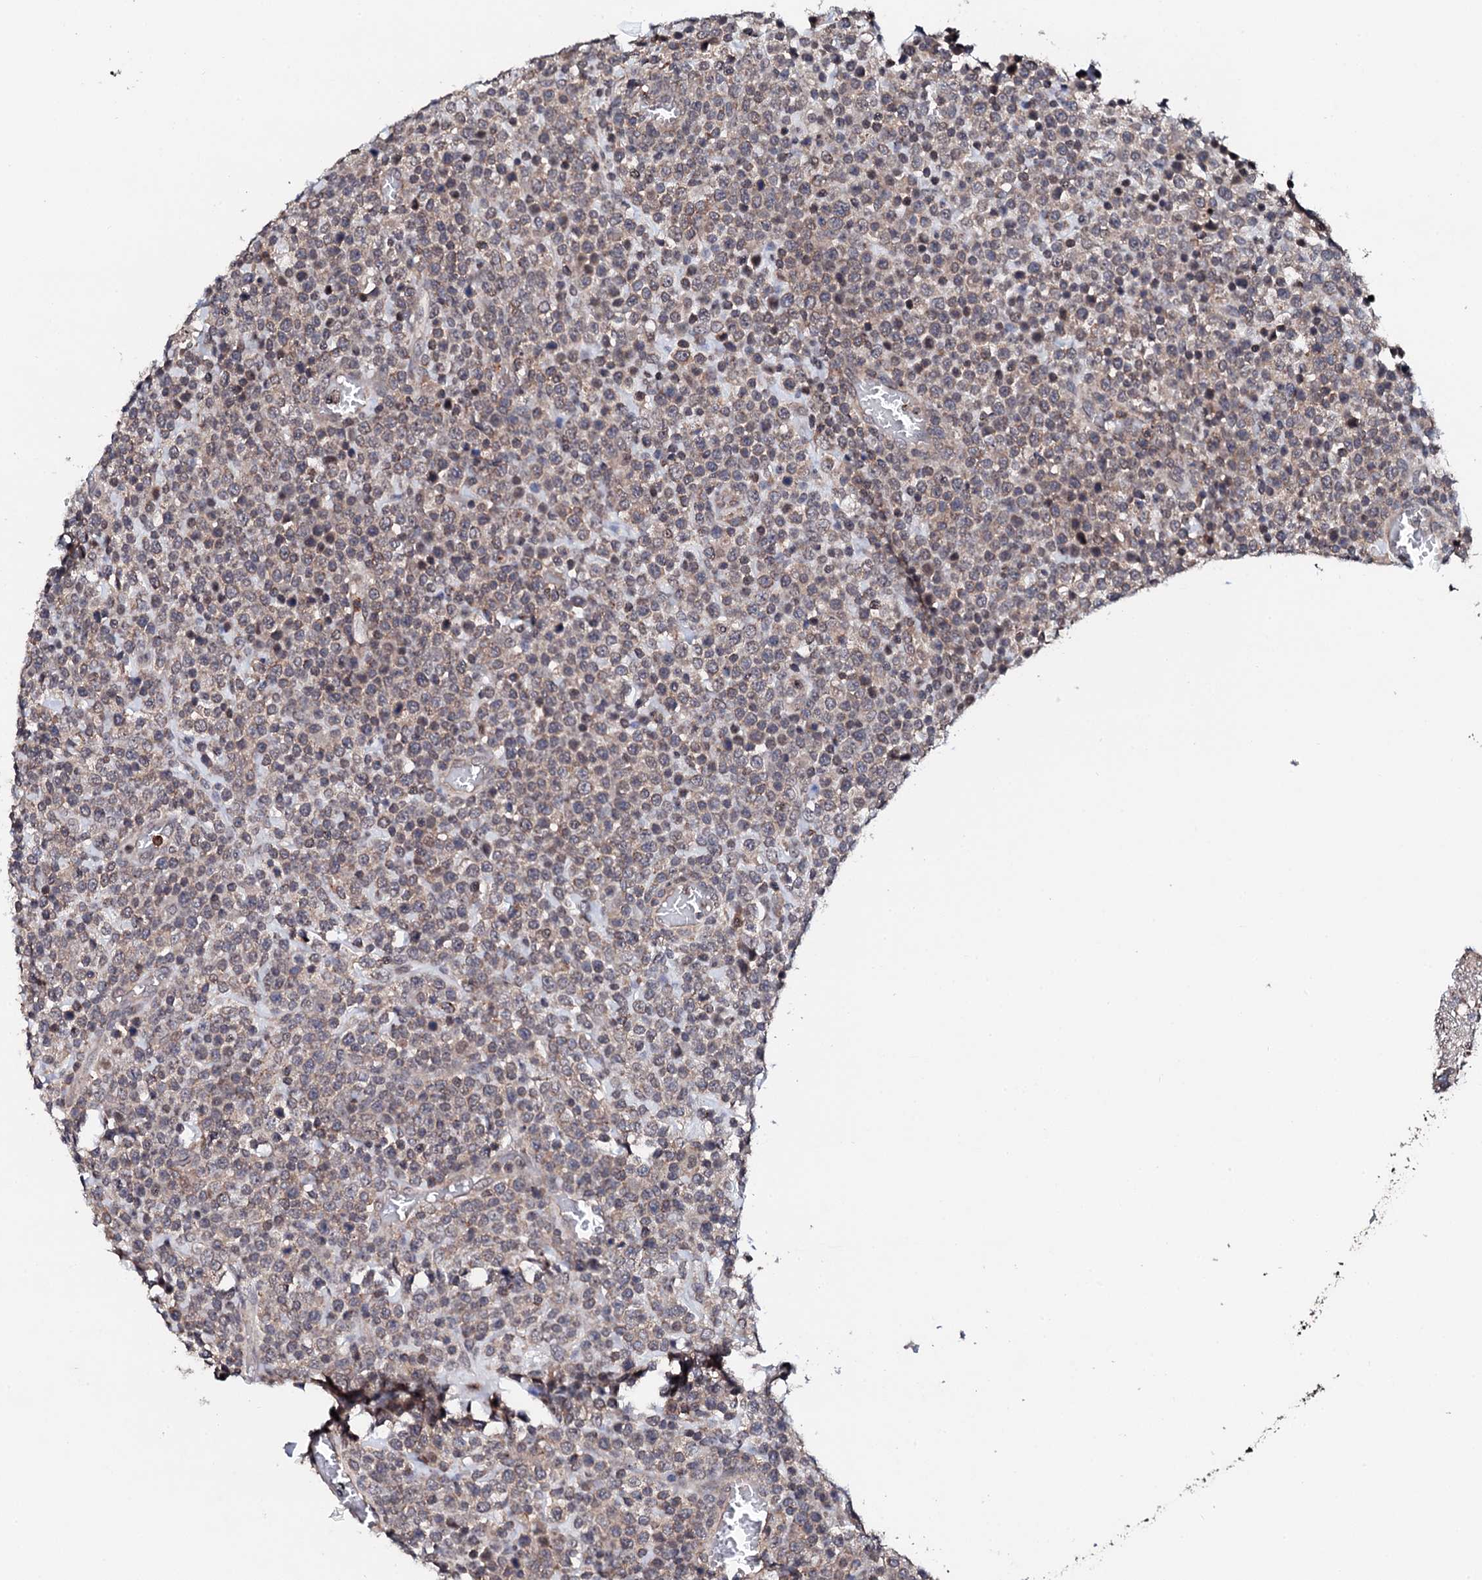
{"staining": {"intensity": "weak", "quantity": "25%-75%", "location": "cytoplasmic/membranous"}, "tissue": "lymphoma", "cell_type": "Tumor cells", "image_type": "cancer", "snomed": [{"axis": "morphology", "description": "Malignant lymphoma, non-Hodgkin's type, High grade"}, {"axis": "topography", "description": "Colon"}], "caption": "High-grade malignant lymphoma, non-Hodgkin's type tissue exhibits weak cytoplasmic/membranous expression in about 25%-75% of tumor cells", "gene": "EDC3", "patient": {"sex": "female", "age": 53}}